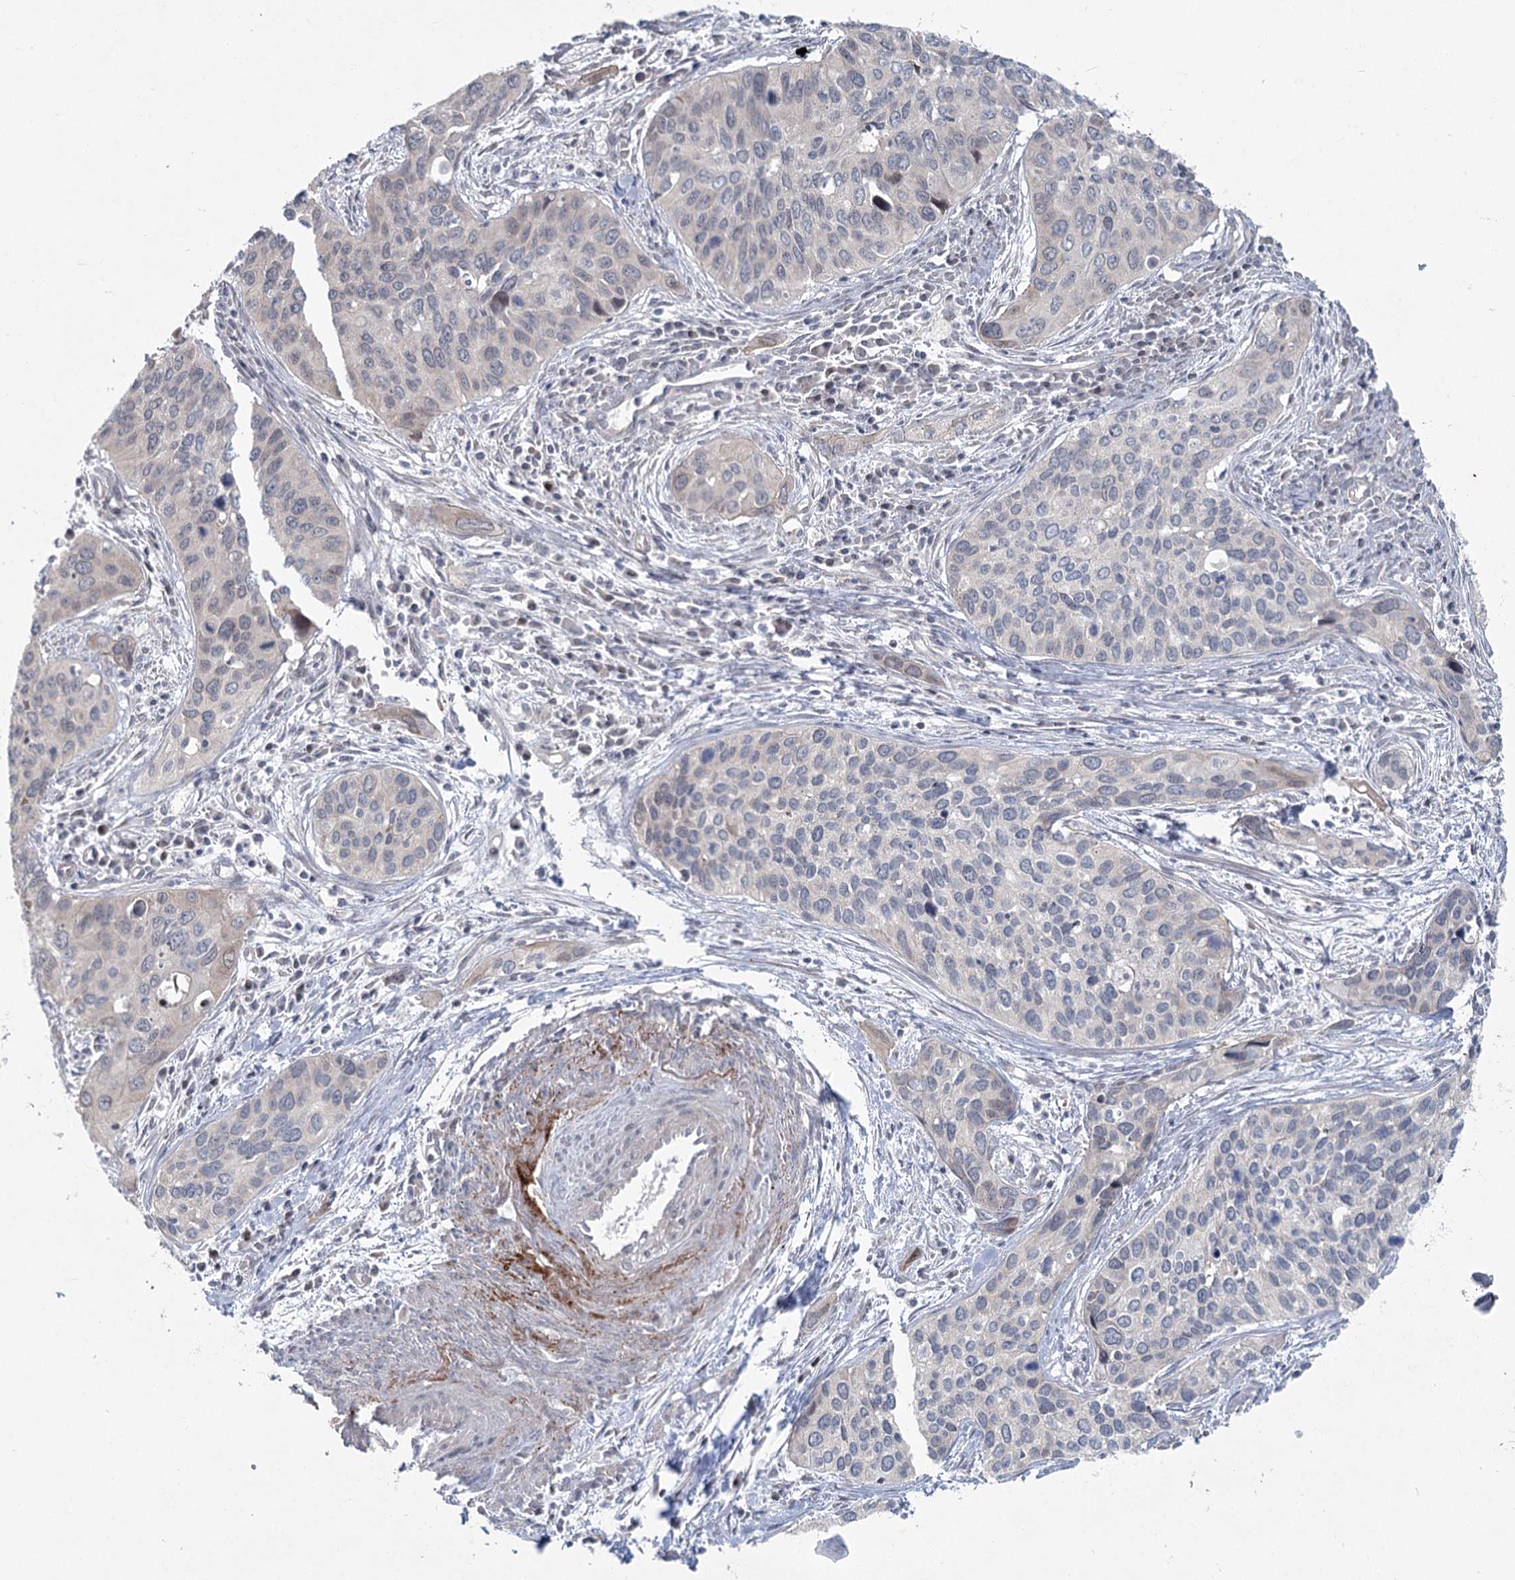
{"staining": {"intensity": "negative", "quantity": "none", "location": "none"}, "tissue": "cervical cancer", "cell_type": "Tumor cells", "image_type": "cancer", "snomed": [{"axis": "morphology", "description": "Squamous cell carcinoma, NOS"}, {"axis": "topography", "description": "Cervix"}], "caption": "A high-resolution photomicrograph shows immunohistochemistry (IHC) staining of cervical cancer, which shows no significant staining in tumor cells. (Brightfield microscopy of DAB IHC at high magnification).", "gene": "SPINK13", "patient": {"sex": "female", "age": 55}}